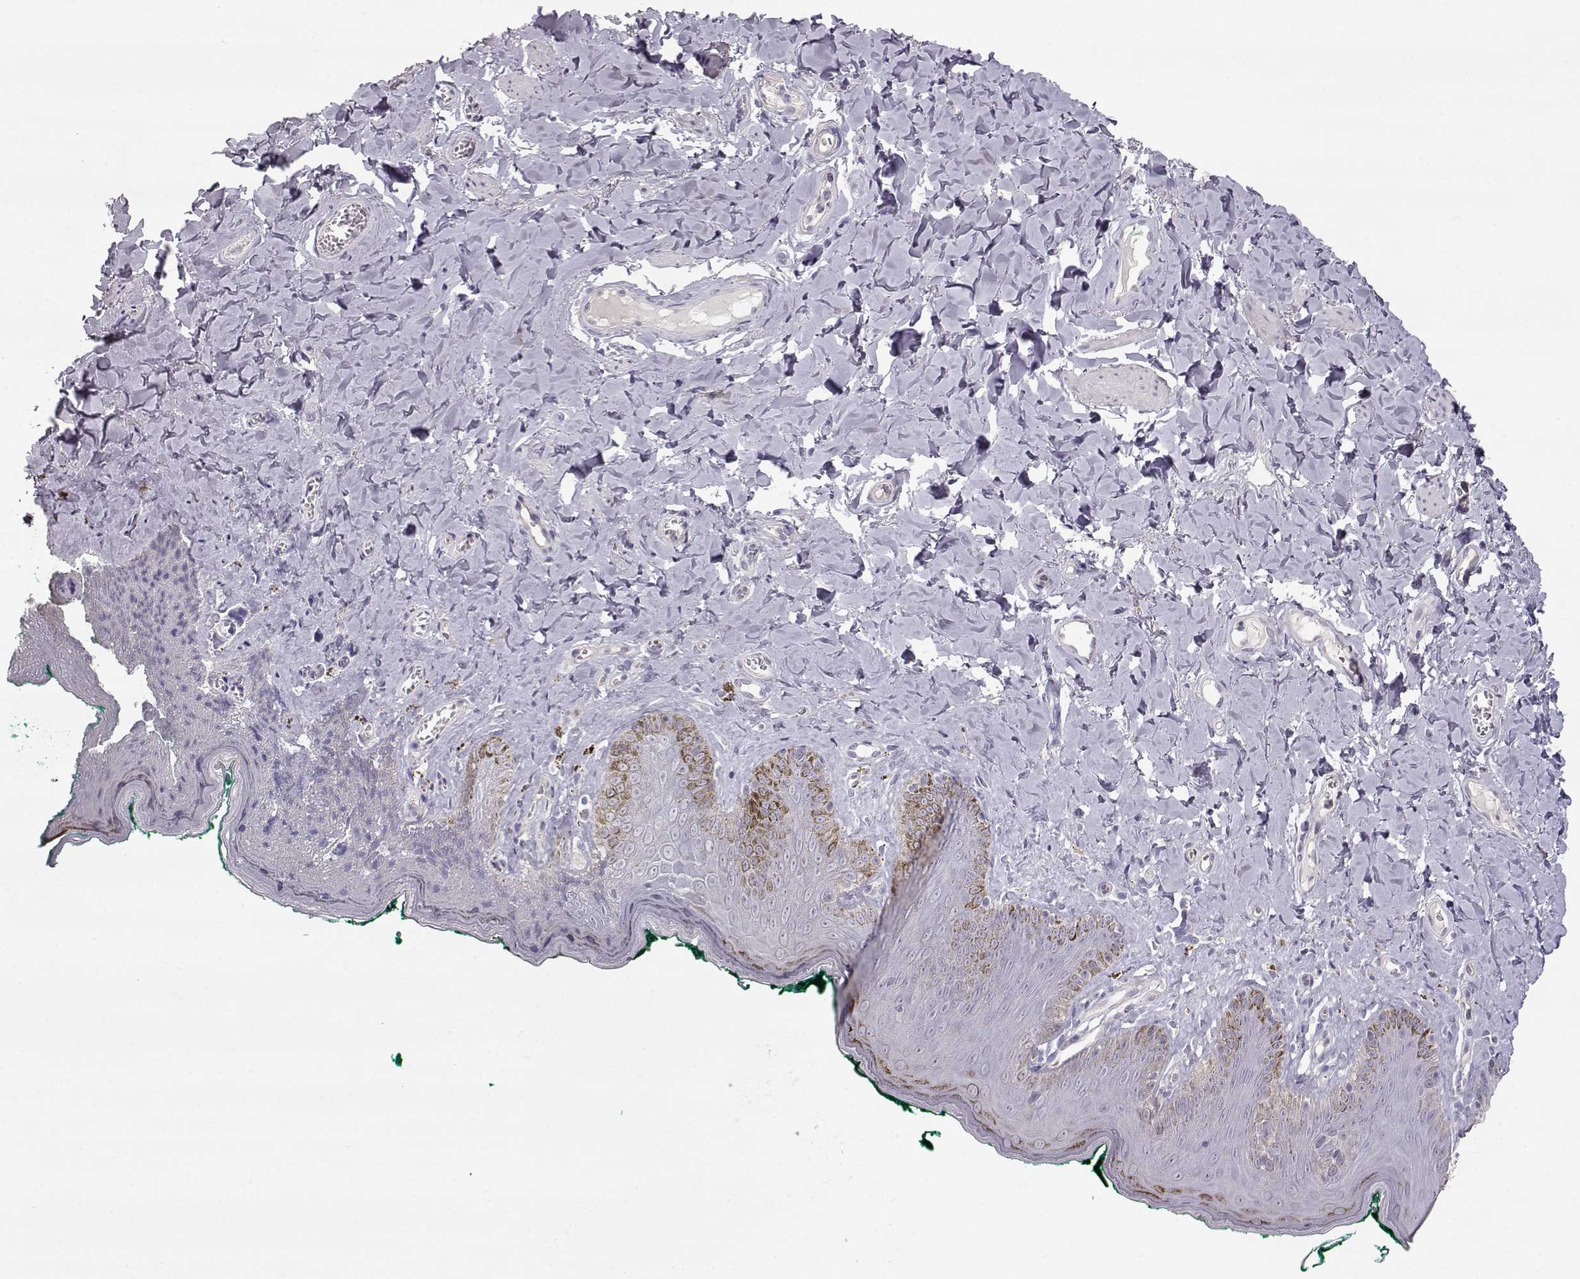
{"staining": {"intensity": "negative", "quantity": "none", "location": "none"}, "tissue": "skin", "cell_type": "Epidermal cells", "image_type": "normal", "snomed": [{"axis": "morphology", "description": "Normal tissue, NOS"}, {"axis": "topography", "description": "Vulva"}], "caption": "Skin was stained to show a protein in brown. There is no significant positivity in epidermal cells.", "gene": "SLC18A1", "patient": {"sex": "female", "age": 66}}